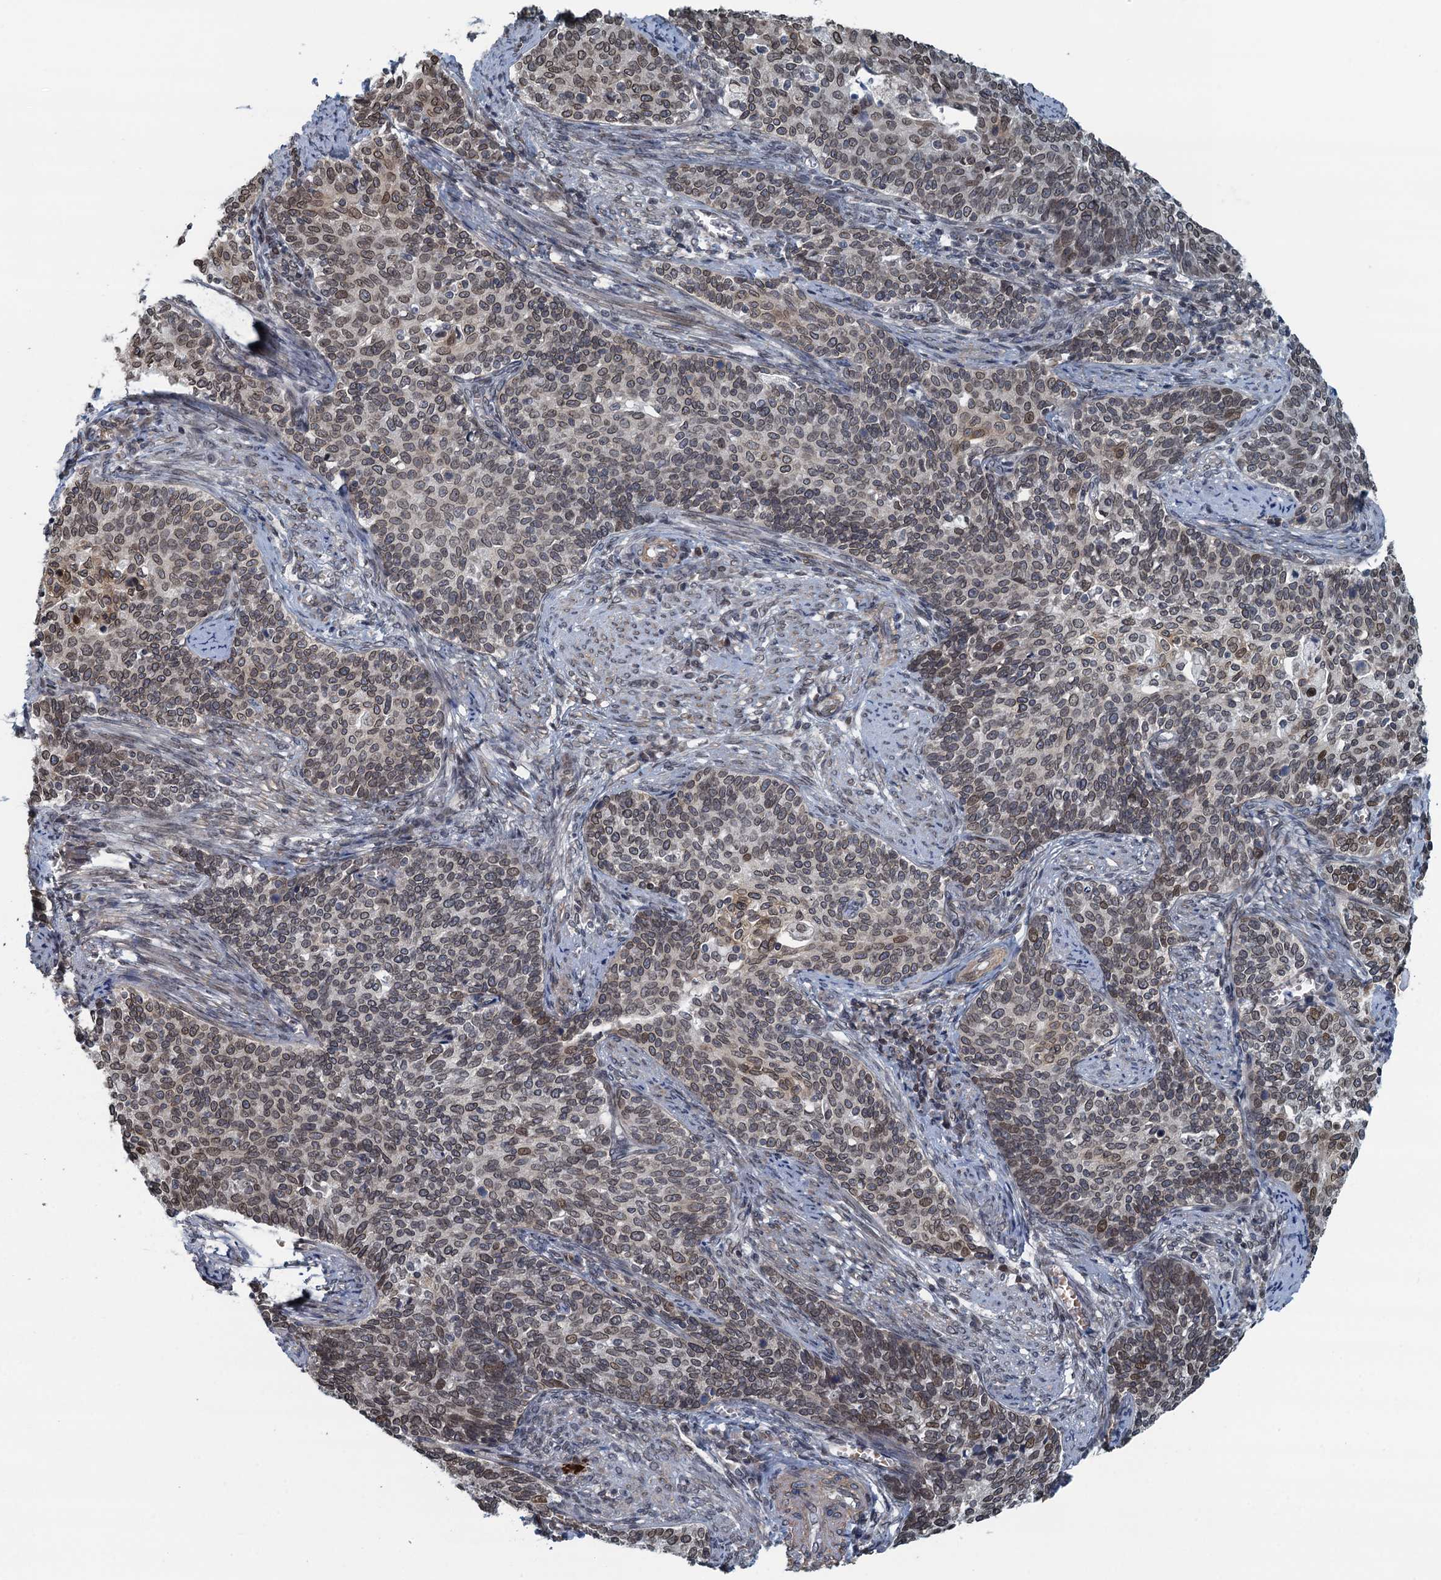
{"staining": {"intensity": "weak", "quantity": "25%-75%", "location": "cytoplasmic/membranous,nuclear"}, "tissue": "cervical cancer", "cell_type": "Tumor cells", "image_type": "cancer", "snomed": [{"axis": "morphology", "description": "Squamous cell carcinoma, NOS"}, {"axis": "topography", "description": "Cervix"}], "caption": "Immunohistochemical staining of cervical cancer (squamous cell carcinoma) exhibits weak cytoplasmic/membranous and nuclear protein positivity in approximately 25%-75% of tumor cells.", "gene": "CCDC34", "patient": {"sex": "female", "age": 39}}